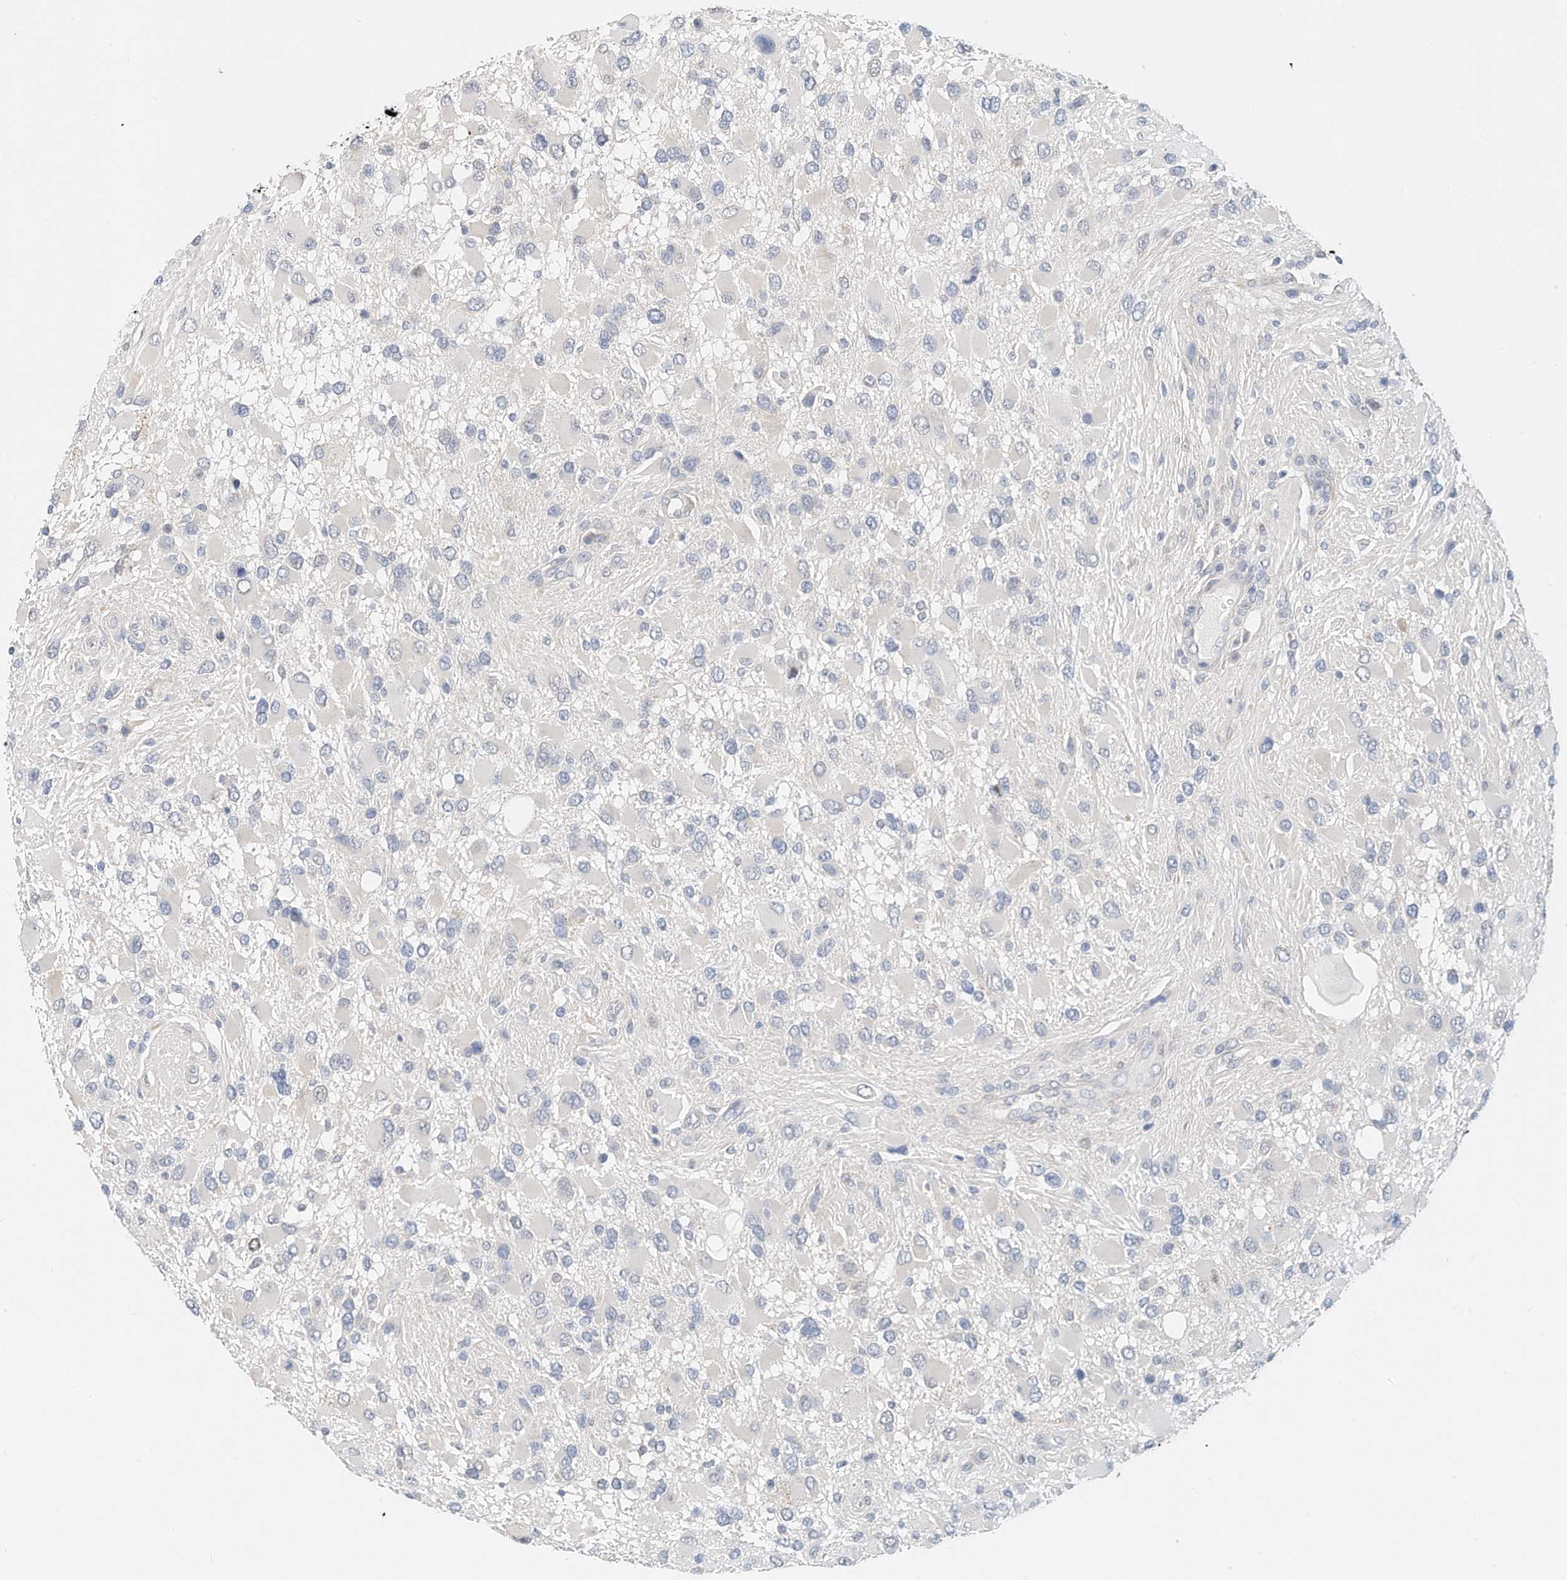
{"staining": {"intensity": "negative", "quantity": "none", "location": "none"}, "tissue": "glioma", "cell_type": "Tumor cells", "image_type": "cancer", "snomed": [{"axis": "morphology", "description": "Glioma, malignant, High grade"}, {"axis": "topography", "description": "Brain"}], "caption": "DAB (3,3'-diaminobenzidine) immunohistochemical staining of high-grade glioma (malignant) demonstrates no significant positivity in tumor cells. Nuclei are stained in blue.", "gene": "ARHGAP28", "patient": {"sex": "male", "age": 53}}